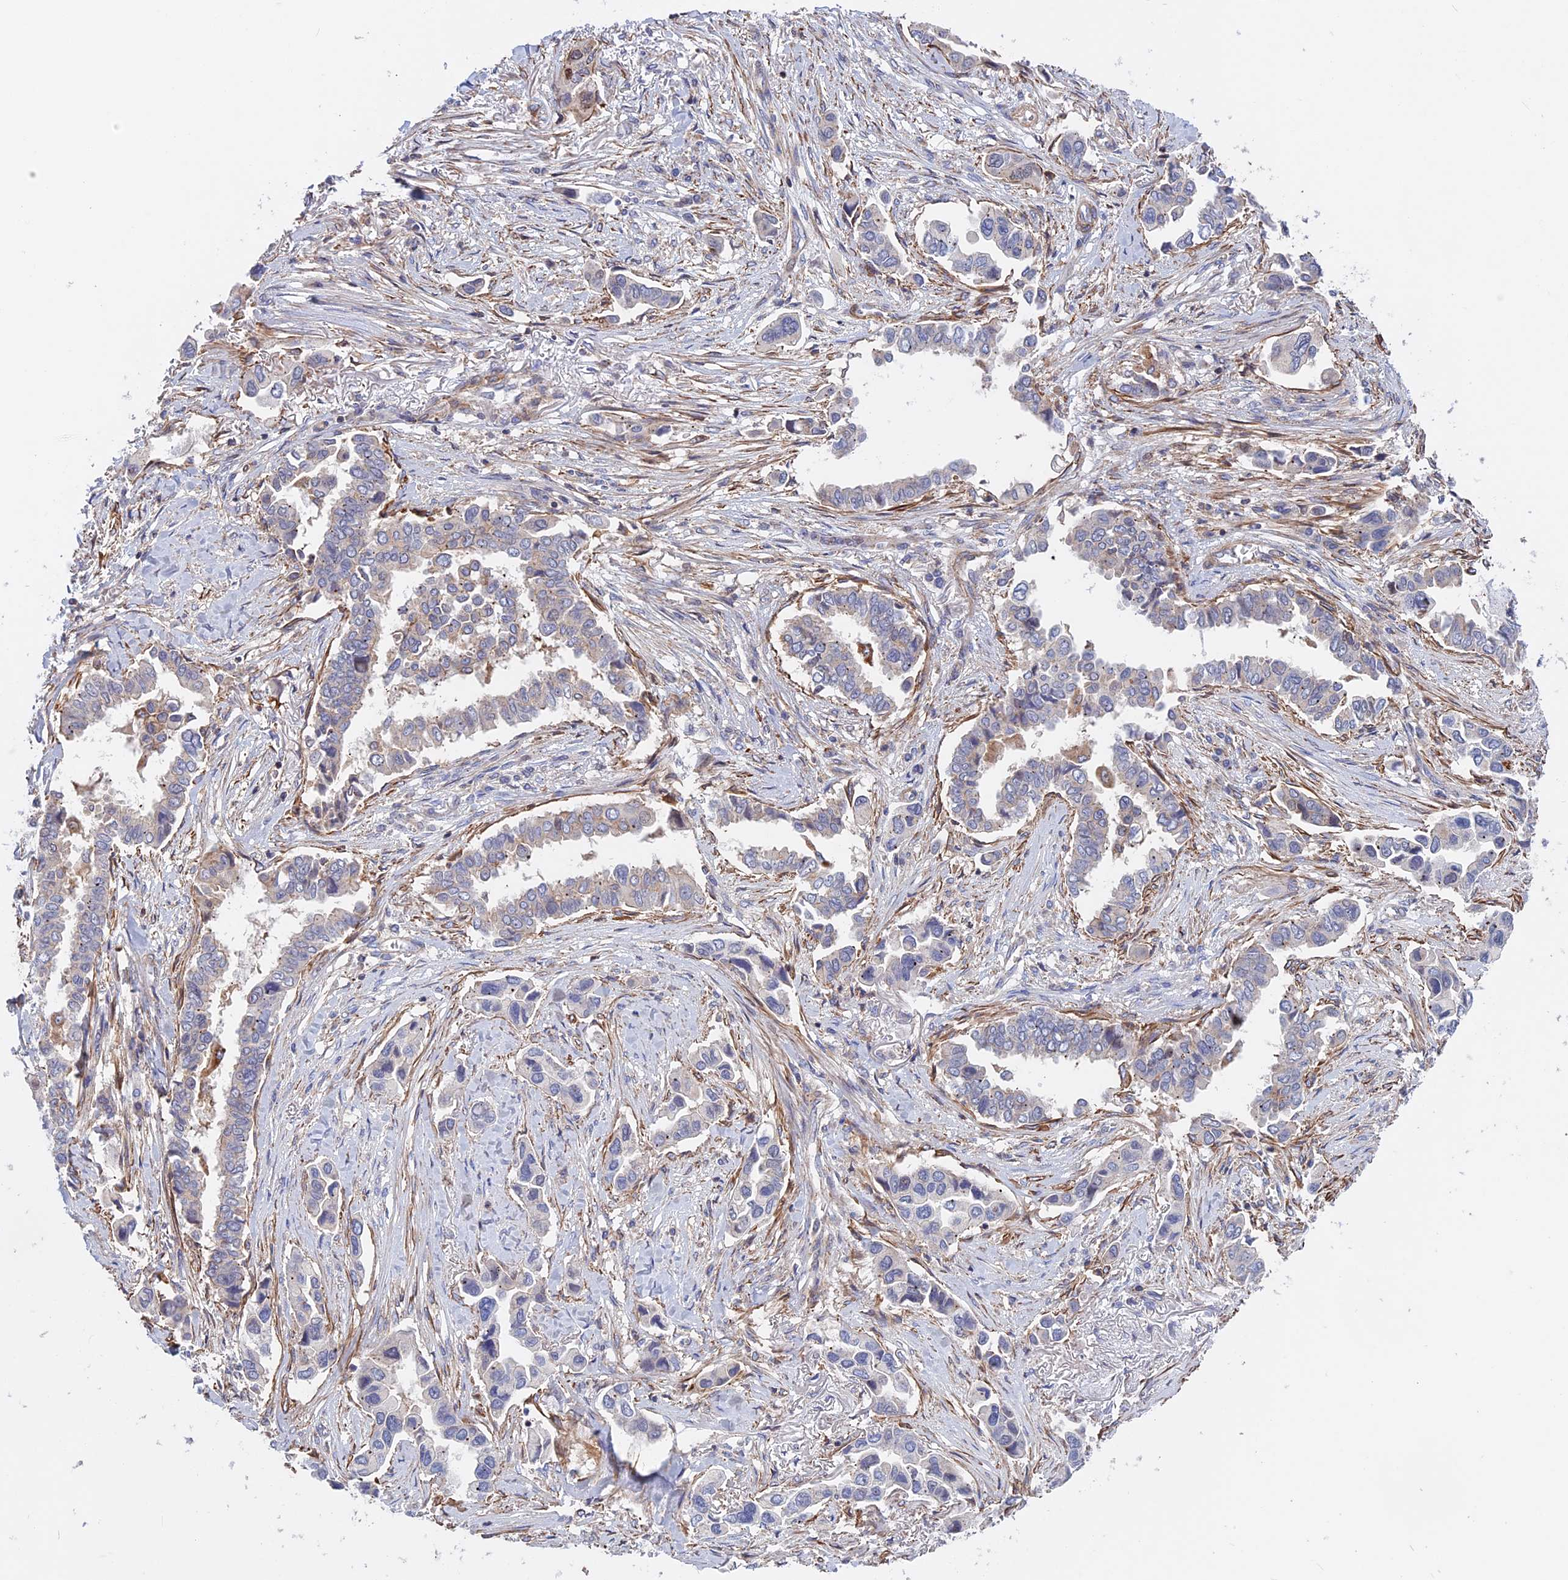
{"staining": {"intensity": "negative", "quantity": "none", "location": "none"}, "tissue": "lung cancer", "cell_type": "Tumor cells", "image_type": "cancer", "snomed": [{"axis": "morphology", "description": "Adenocarcinoma, NOS"}, {"axis": "topography", "description": "Lung"}], "caption": "Lung cancer (adenocarcinoma) was stained to show a protein in brown. There is no significant staining in tumor cells. Brightfield microscopy of immunohistochemistry (IHC) stained with DAB (brown) and hematoxylin (blue), captured at high magnification.", "gene": "LYPD5", "patient": {"sex": "female", "age": 76}}